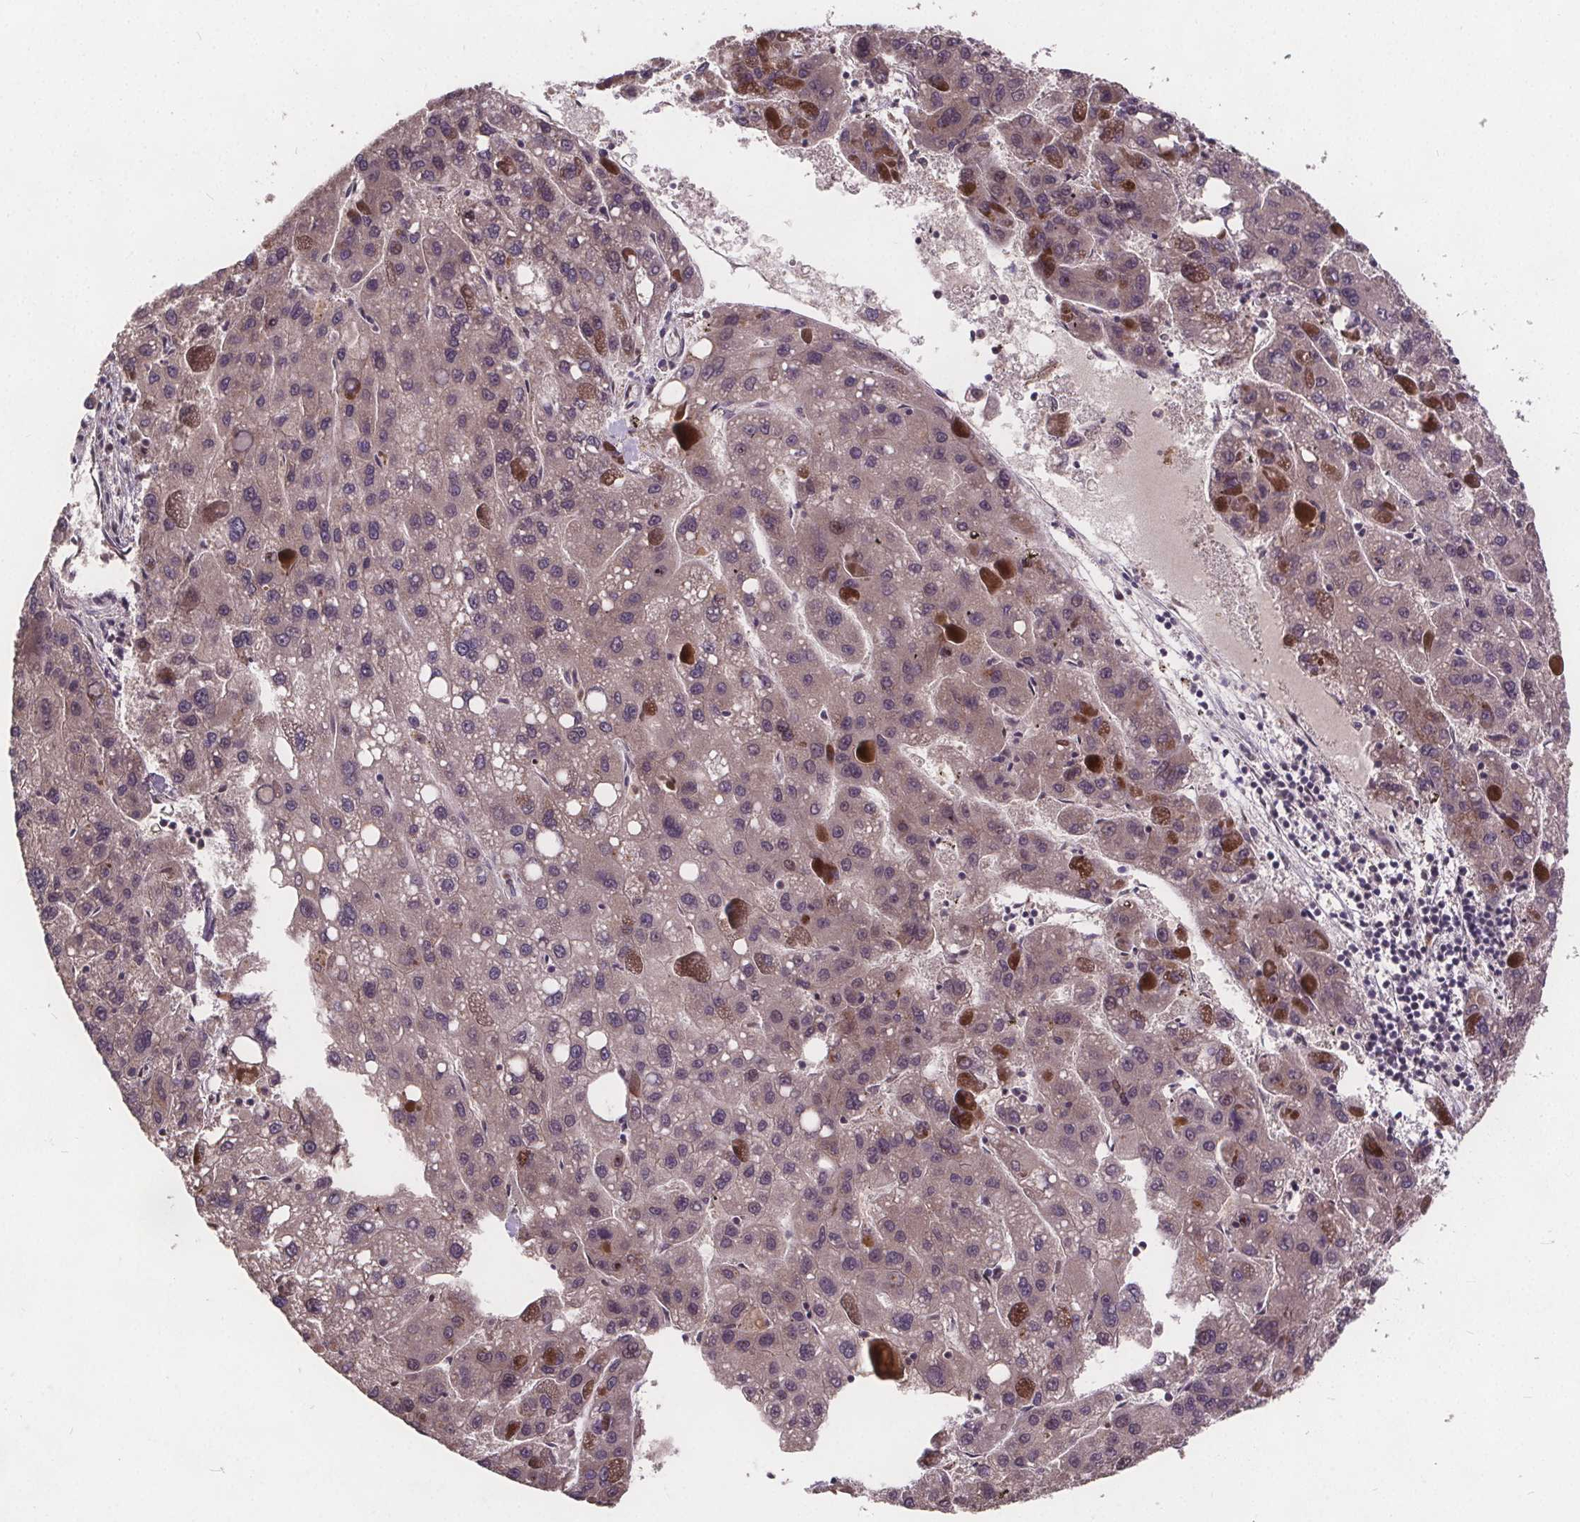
{"staining": {"intensity": "negative", "quantity": "none", "location": "none"}, "tissue": "liver cancer", "cell_type": "Tumor cells", "image_type": "cancer", "snomed": [{"axis": "morphology", "description": "Carcinoma, Hepatocellular, NOS"}, {"axis": "topography", "description": "Liver"}], "caption": "This is an immunohistochemistry (IHC) histopathology image of human hepatocellular carcinoma (liver). There is no expression in tumor cells.", "gene": "USP9X", "patient": {"sex": "female", "age": 82}}